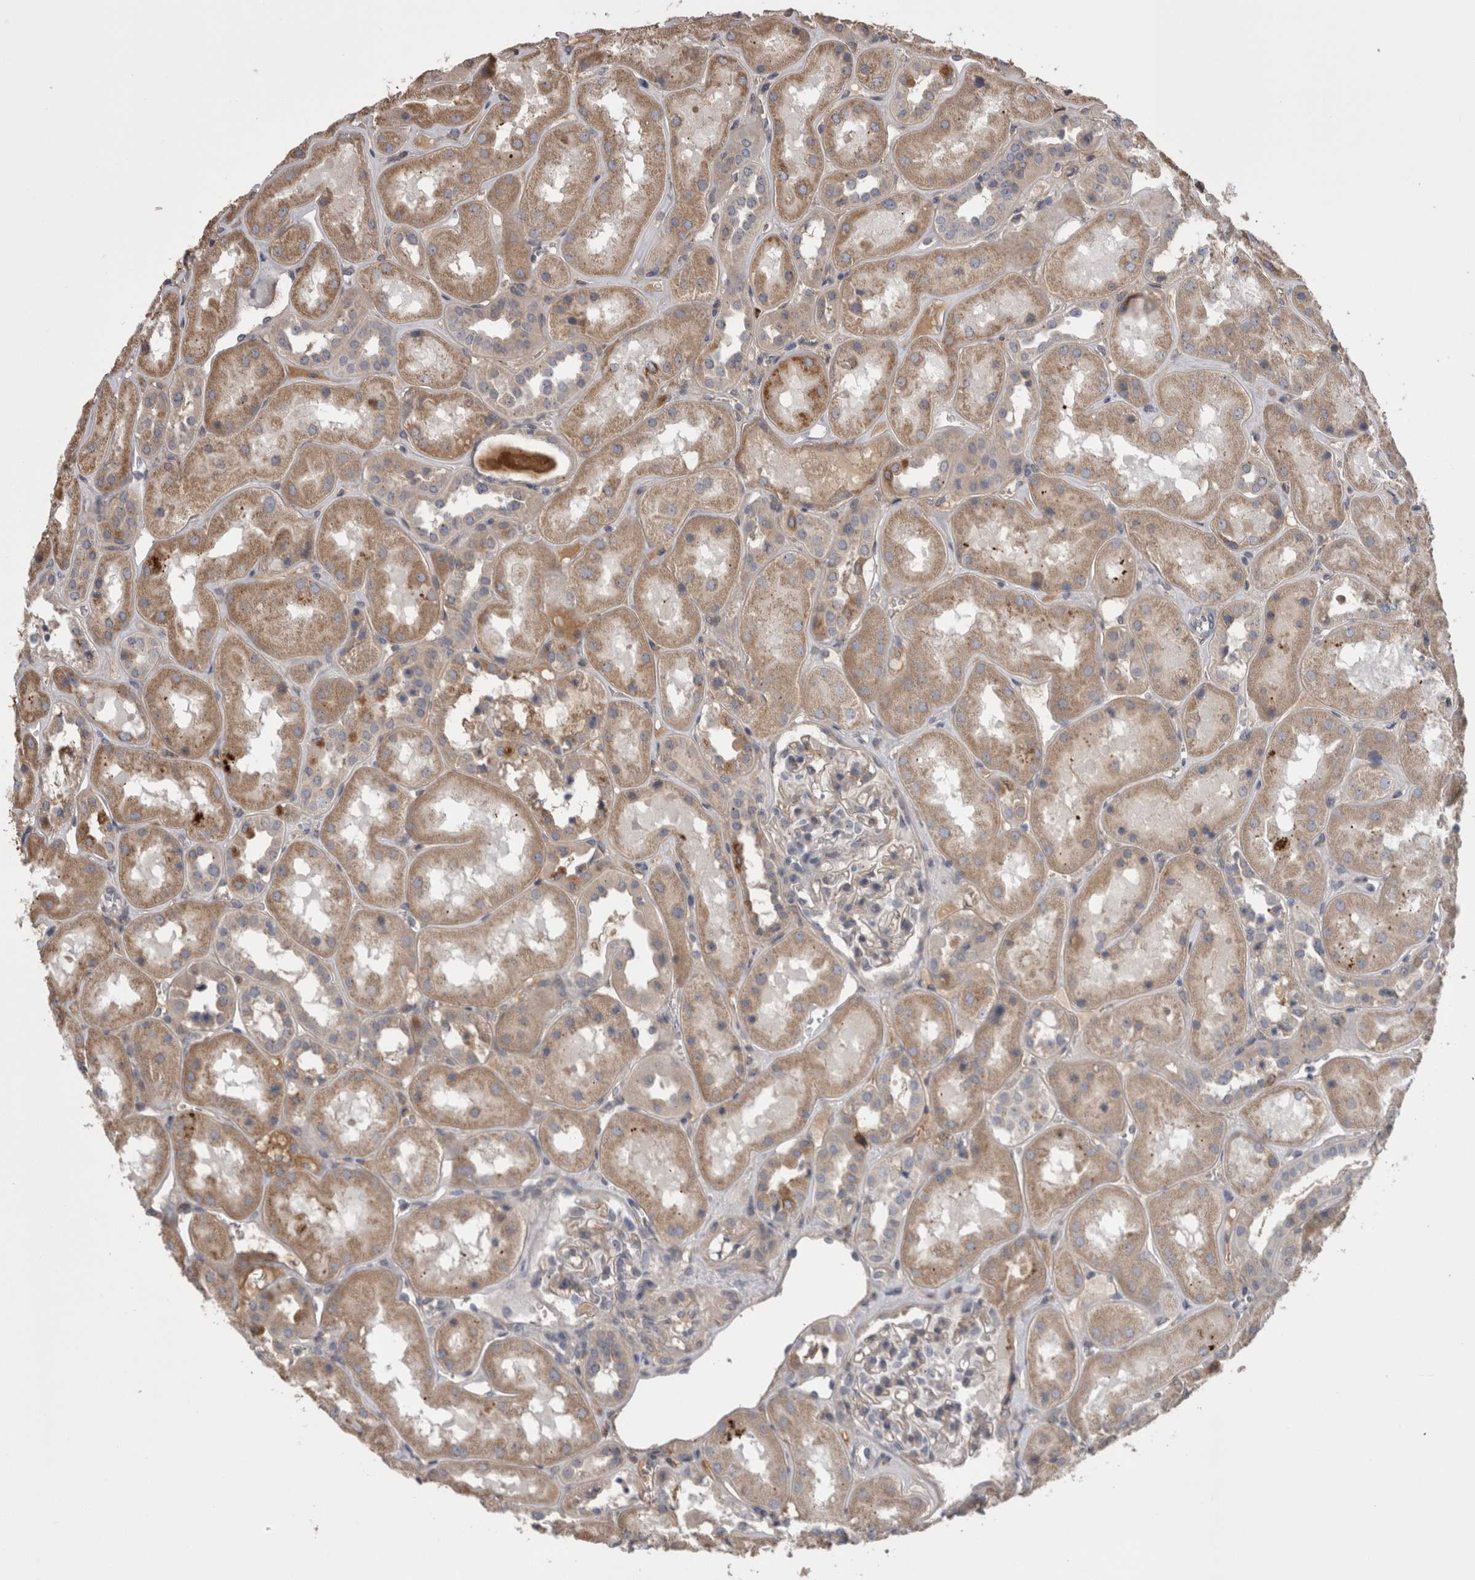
{"staining": {"intensity": "negative", "quantity": "none", "location": "none"}, "tissue": "kidney", "cell_type": "Cells in glomeruli", "image_type": "normal", "snomed": [{"axis": "morphology", "description": "Normal tissue, NOS"}, {"axis": "topography", "description": "Kidney"}], "caption": "The micrograph reveals no significant expression in cells in glomeruli of kidney. Brightfield microscopy of immunohistochemistry stained with DAB (brown) and hematoxylin (blue), captured at high magnification.", "gene": "STC1", "patient": {"sex": "male", "age": 70}}